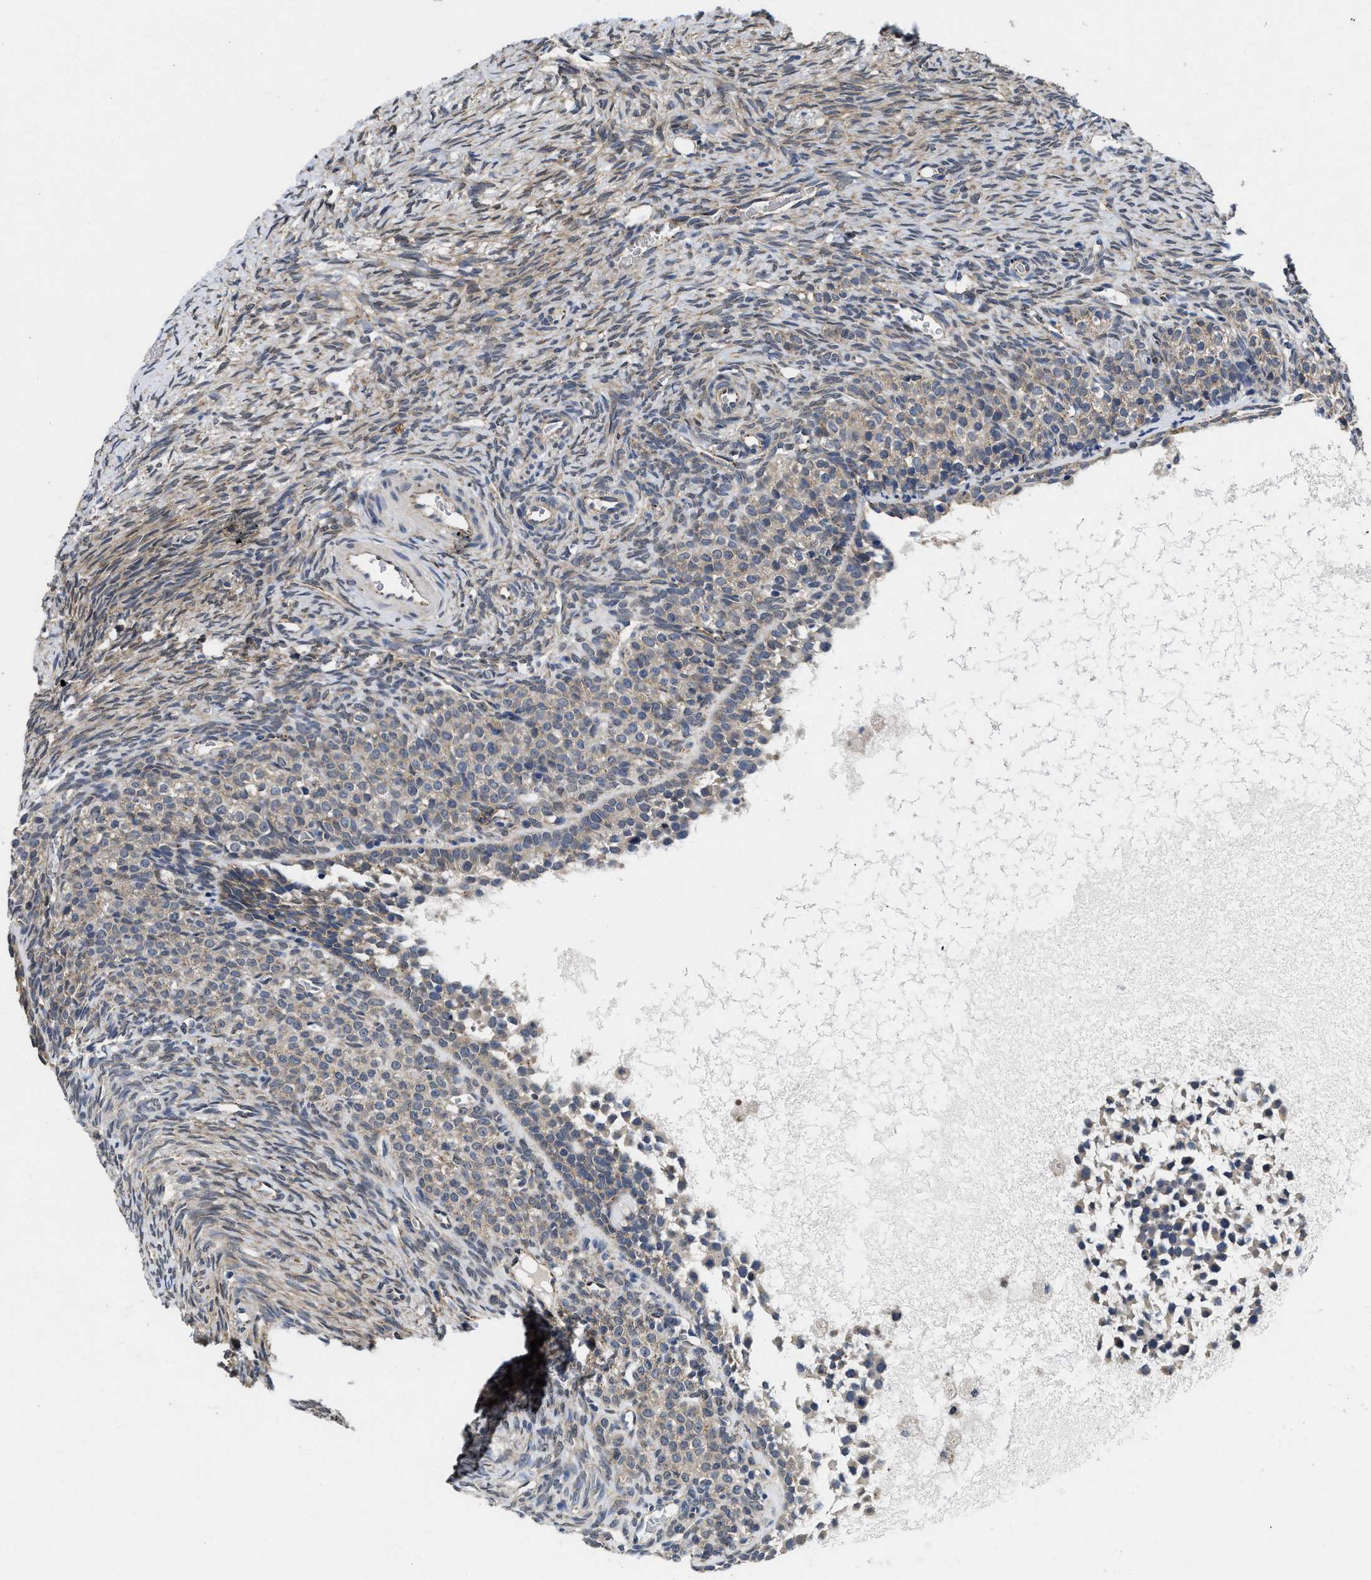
{"staining": {"intensity": "weak", "quantity": "25%-75%", "location": "cytoplasmic/membranous"}, "tissue": "ovary", "cell_type": "Ovarian stroma cells", "image_type": "normal", "snomed": [{"axis": "morphology", "description": "Normal tissue, NOS"}, {"axis": "topography", "description": "Ovary"}], "caption": "Immunohistochemical staining of unremarkable ovary demonstrates 25%-75% levels of weak cytoplasmic/membranous protein expression in approximately 25%-75% of ovarian stroma cells. The protein of interest is stained brown, and the nuclei are stained in blue (DAB IHC with brightfield microscopy, high magnification).", "gene": "PKD2", "patient": {"sex": "female", "age": 27}}